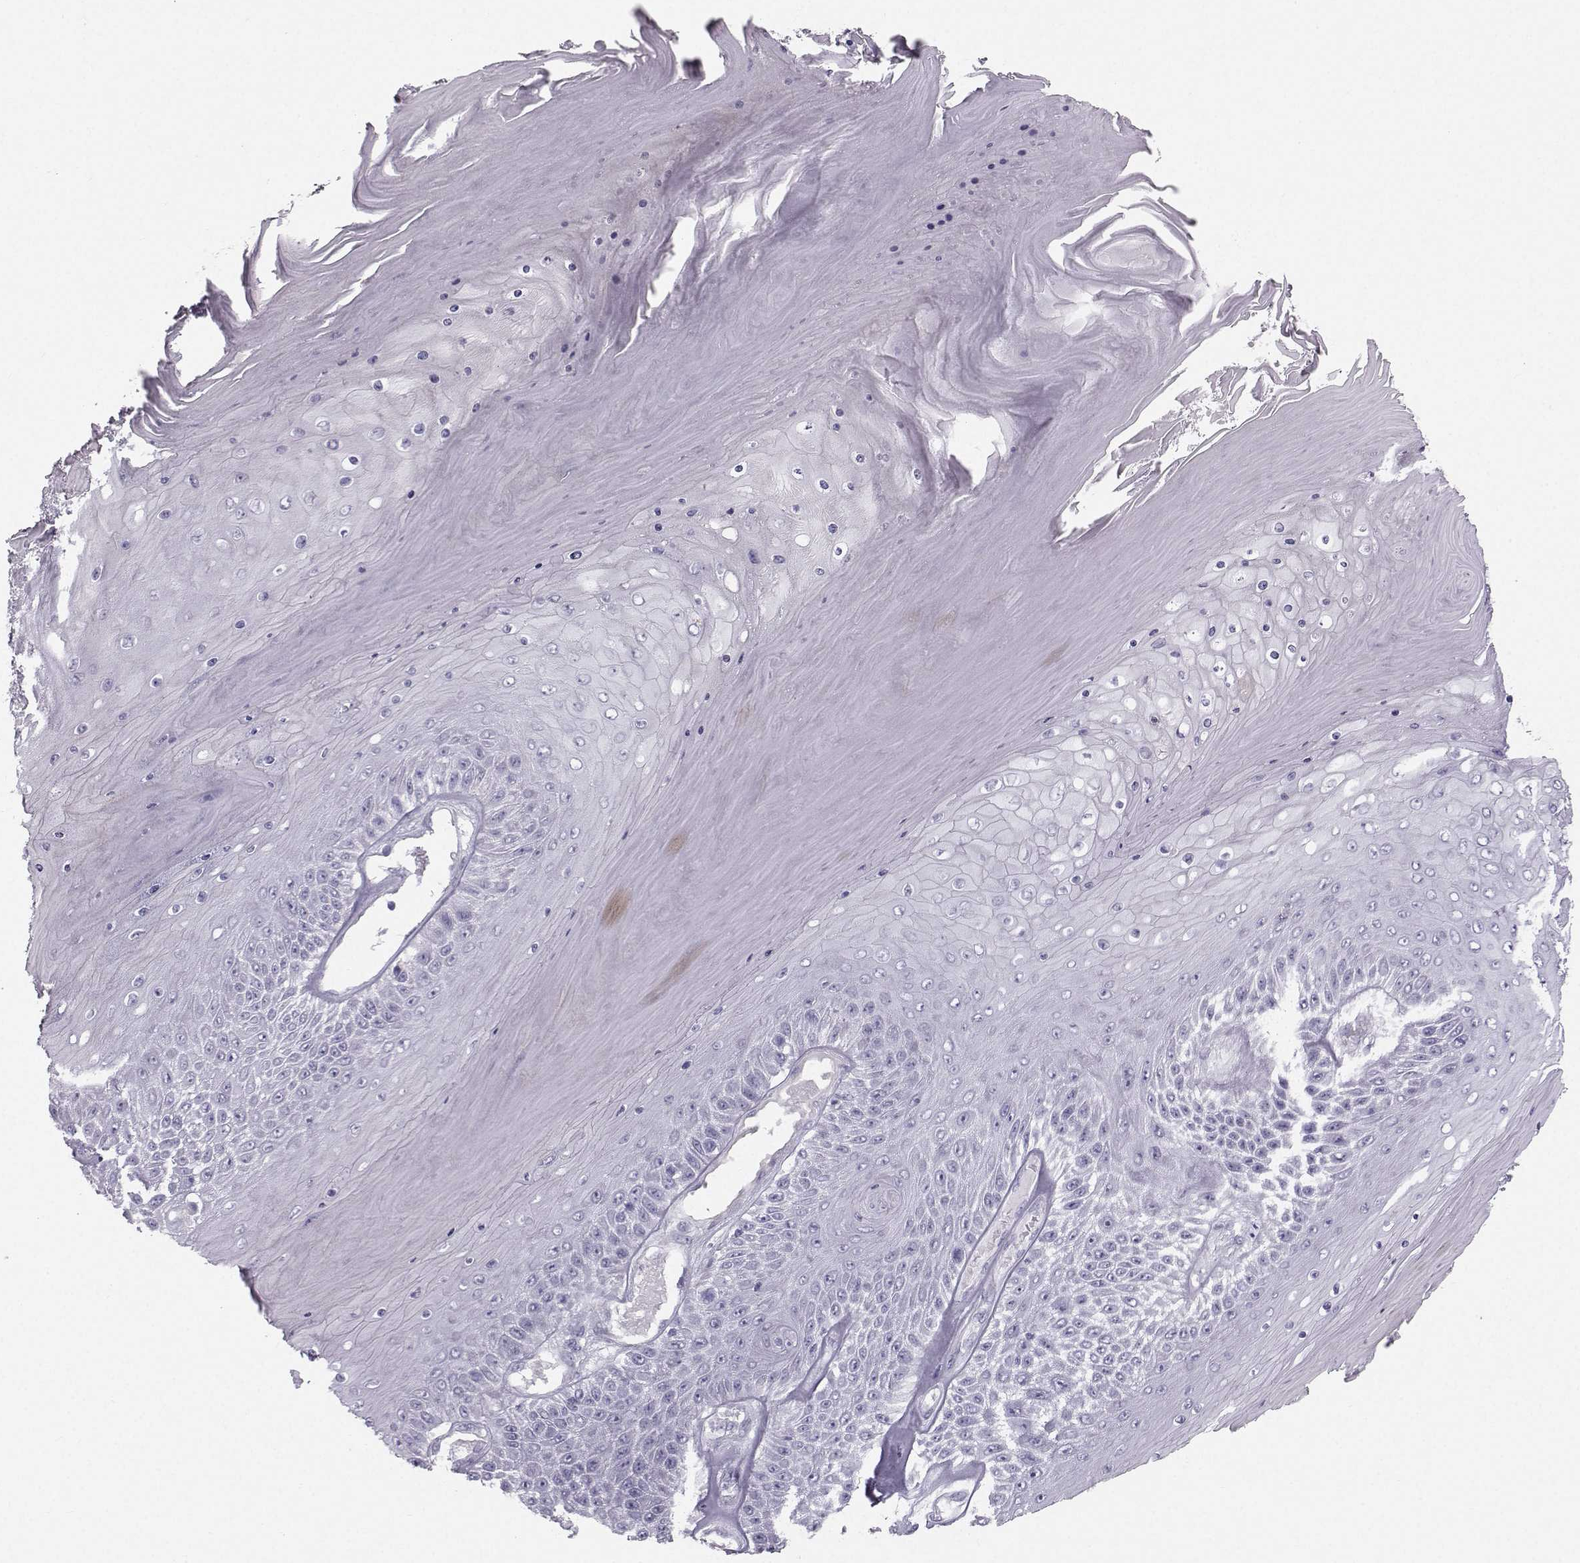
{"staining": {"intensity": "negative", "quantity": "none", "location": "none"}, "tissue": "skin cancer", "cell_type": "Tumor cells", "image_type": "cancer", "snomed": [{"axis": "morphology", "description": "Squamous cell carcinoma, NOS"}, {"axis": "topography", "description": "Skin"}], "caption": "This is an IHC photomicrograph of skin cancer. There is no positivity in tumor cells.", "gene": "CASR", "patient": {"sex": "male", "age": 62}}